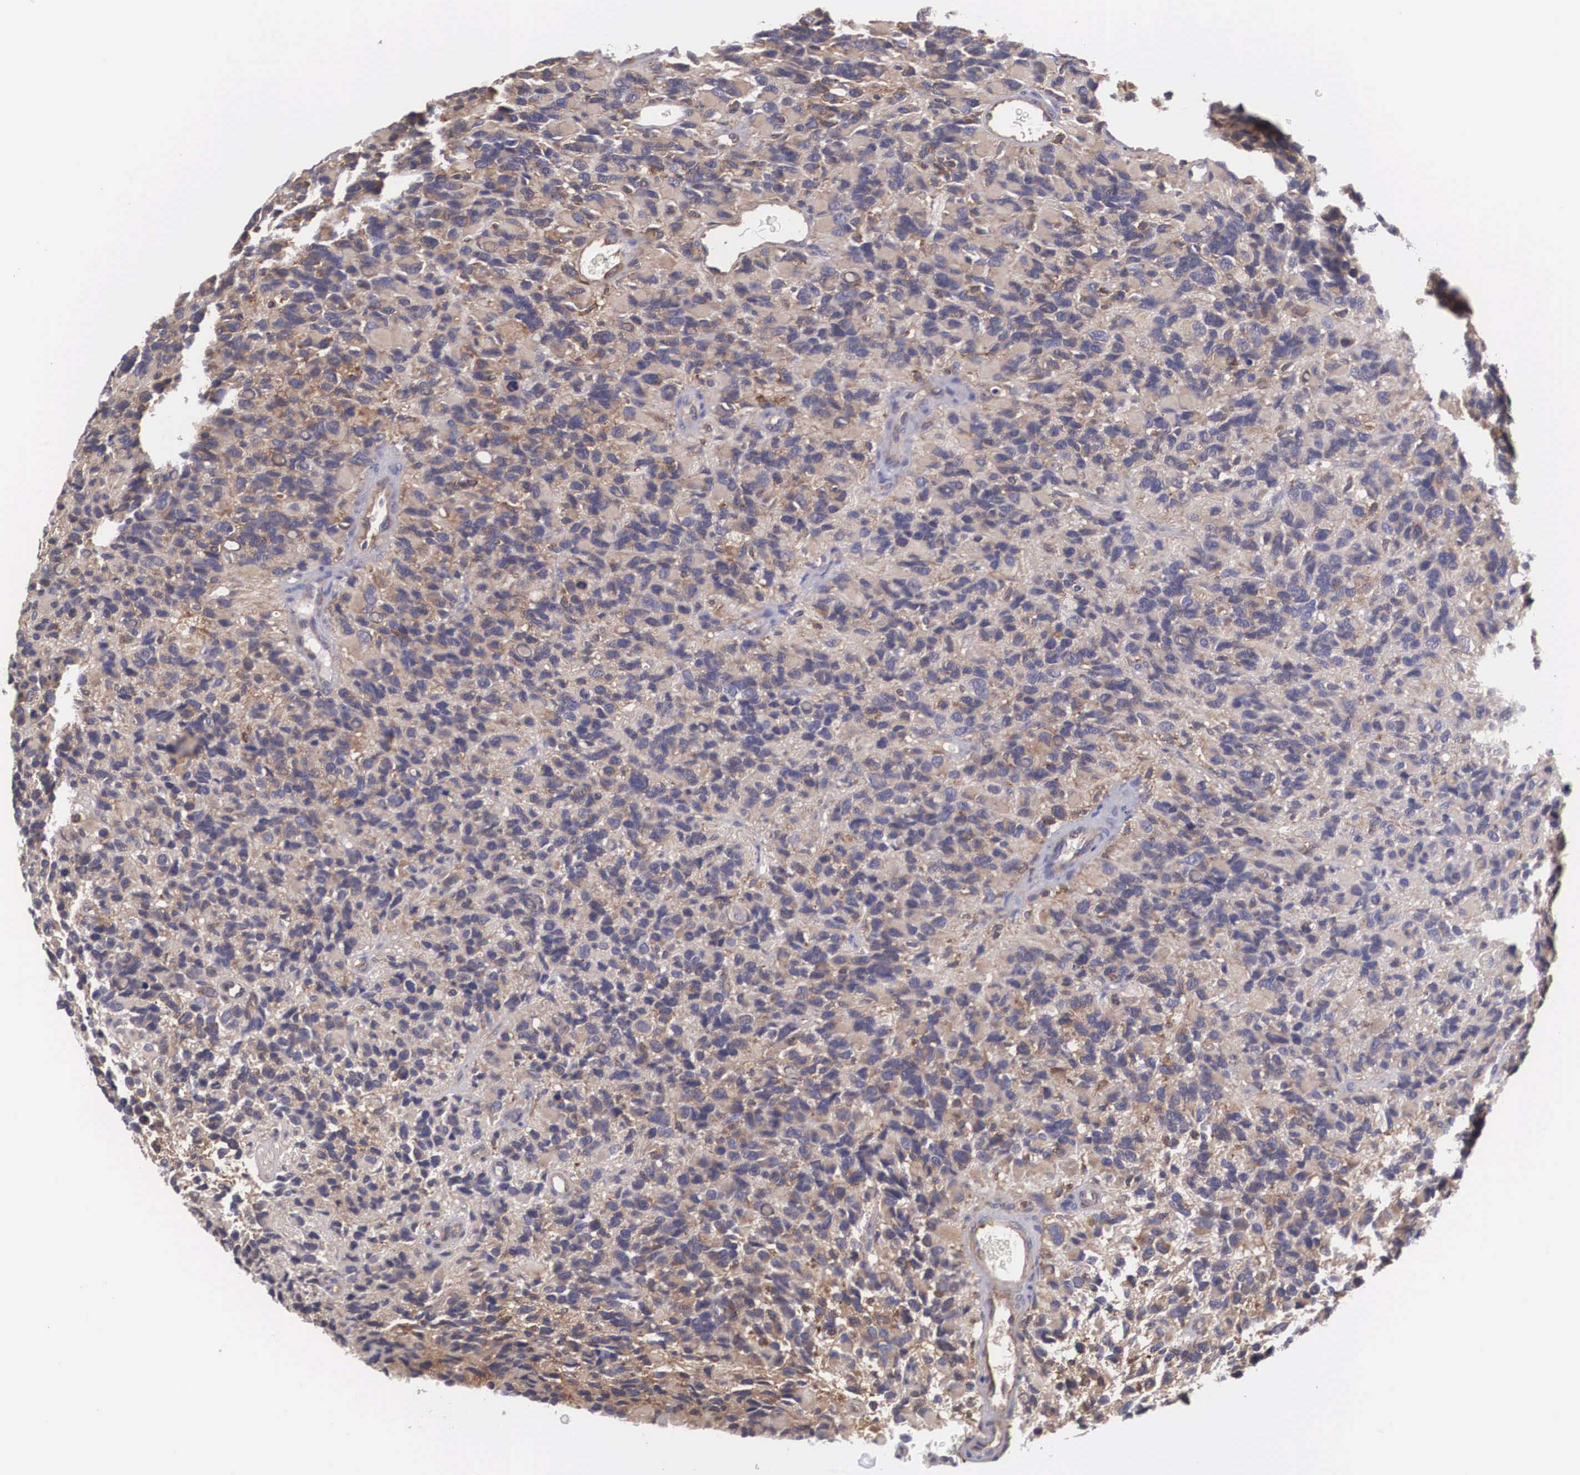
{"staining": {"intensity": "weak", "quantity": "<25%", "location": "cytoplasmic/membranous"}, "tissue": "glioma", "cell_type": "Tumor cells", "image_type": "cancer", "snomed": [{"axis": "morphology", "description": "Glioma, malignant, High grade"}, {"axis": "topography", "description": "Brain"}], "caption": "DAB immunohistochemical staining of human high-grade glioma (malignant) demonstrates no significant positivity in tumor cells.", "gene": "GRIPAP1", "patient": {"sex": "male", "age": 77}}